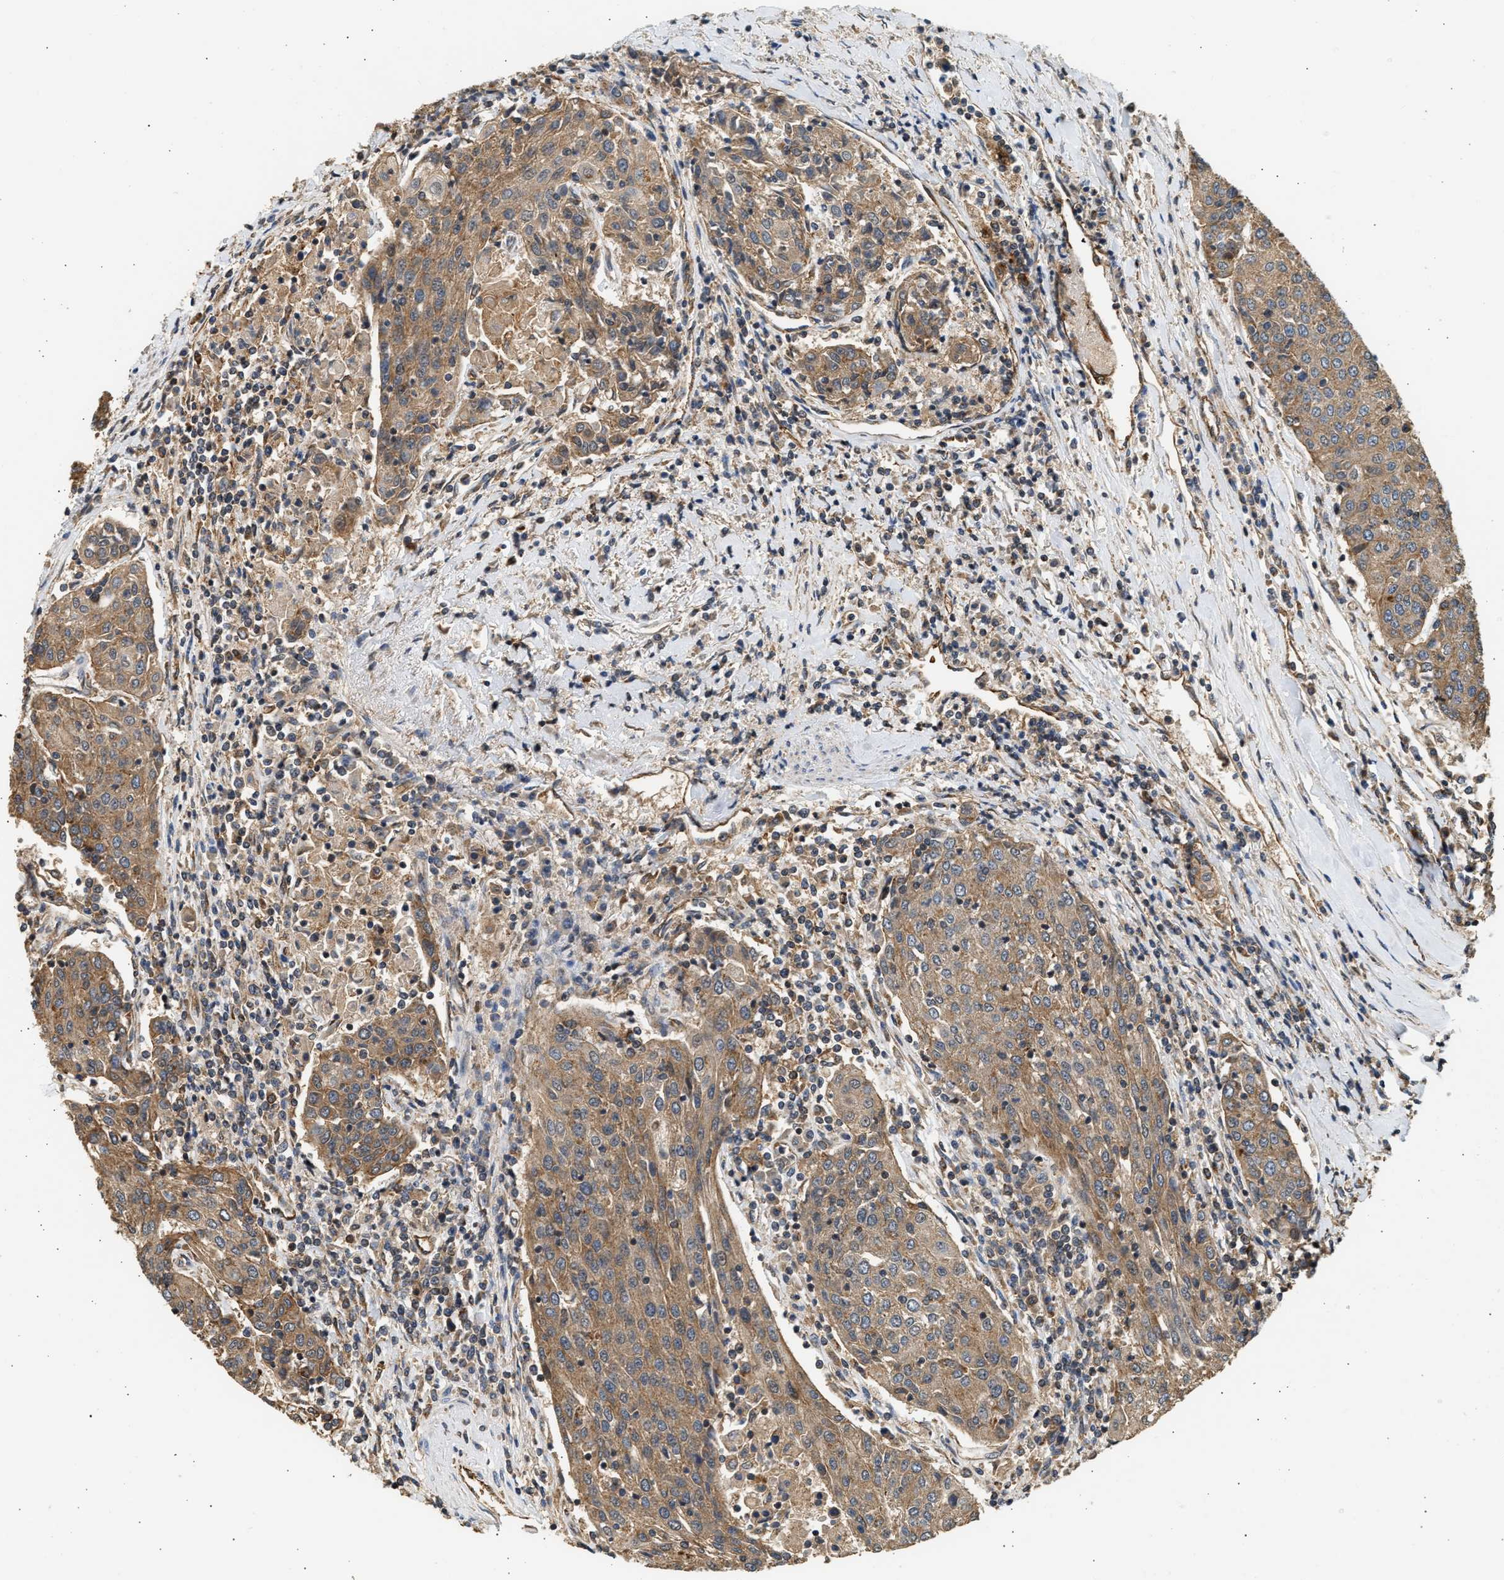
{"staining": {"intensity": "moderate", "quantity": ">75%", "location": "cytoplasmic/membranous"}, "tissue": "urothelial cancer", "cell_type": "Tumor cells", "image_type": "cancer", "snomed": [{"axis": "morphology", "description": "Urothelial carcinoma, High grade"}, {"axis": "topography", "description": "Urinary bladder"}], "caption": "Immunohistochemical staining of urothelial carcinoma (high-grade) displays medium levels of moderate cytoplasmic/membranous protein positivity in about >75% of tumor cells. Nuclei are stained in blue.", "gene": "DUSP14", "patient": {"sex": "female", "age": 85}}